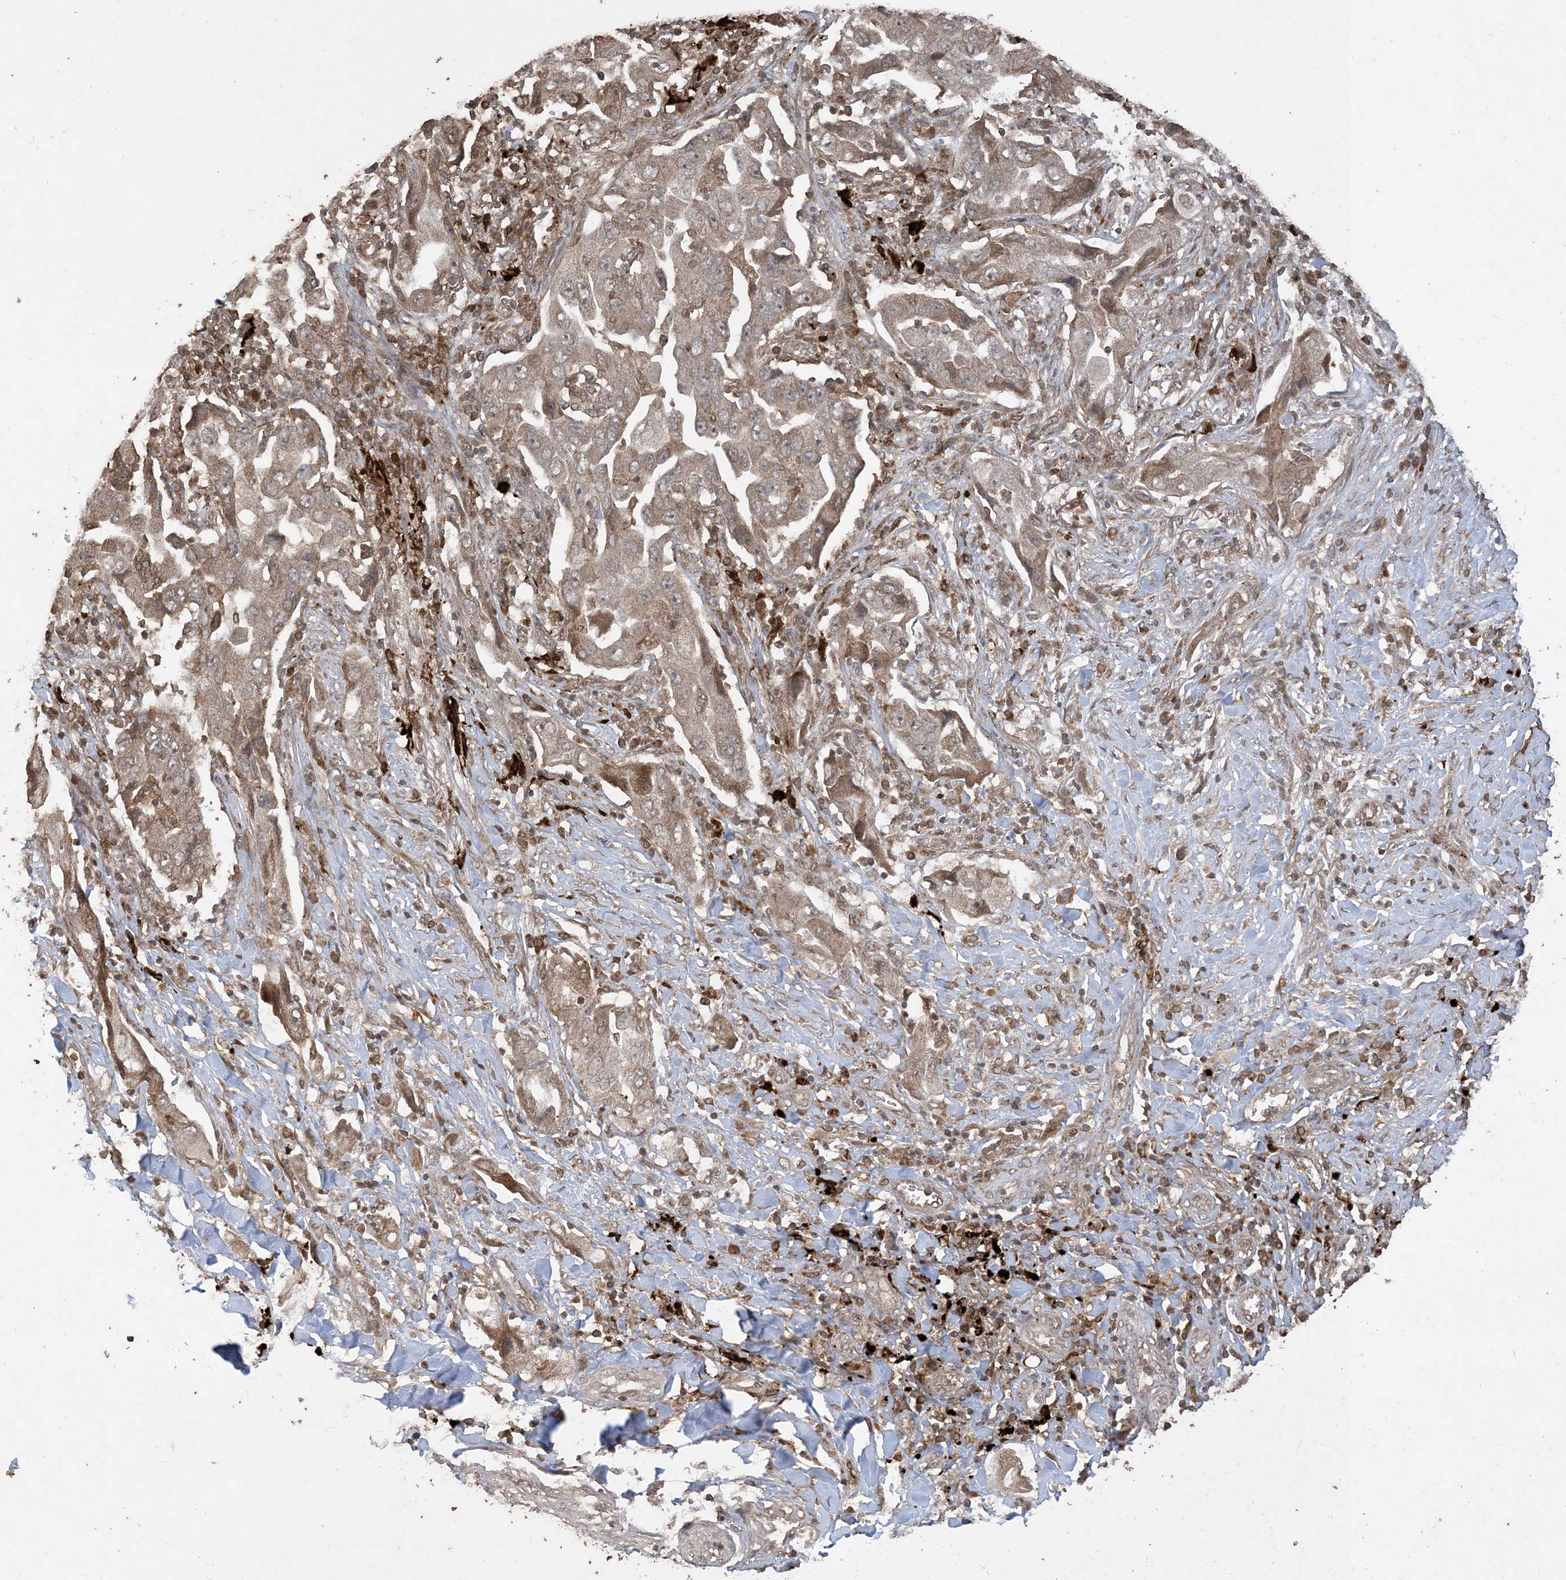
{"staining": {"intensity": "weak", "quantity": ">75%", "location": "cytoplasmic/membranous"}, "tissue": "lung cancer", "cell_type": "Tumor cells", "image_type": "cancer", "snomed": [{"axis": "morphology", "description": "Adenocarcinoma, NOS"}, {"axis": "topography", "description": "Lung"}], "caption": "Protein expression analysis of adenocarcinoma (lung) reveals weak cytoplasmic/membranous positivity in approximately >75% of tumor cells. The staining was performed using DAB (3,3'-diaminobenzidine), with brown indicating positive protein expression. Nuclei are stained blue with hematoxylin.", "gene": "EFCAB8", "patient": {"sex": "female", "age": 65}}